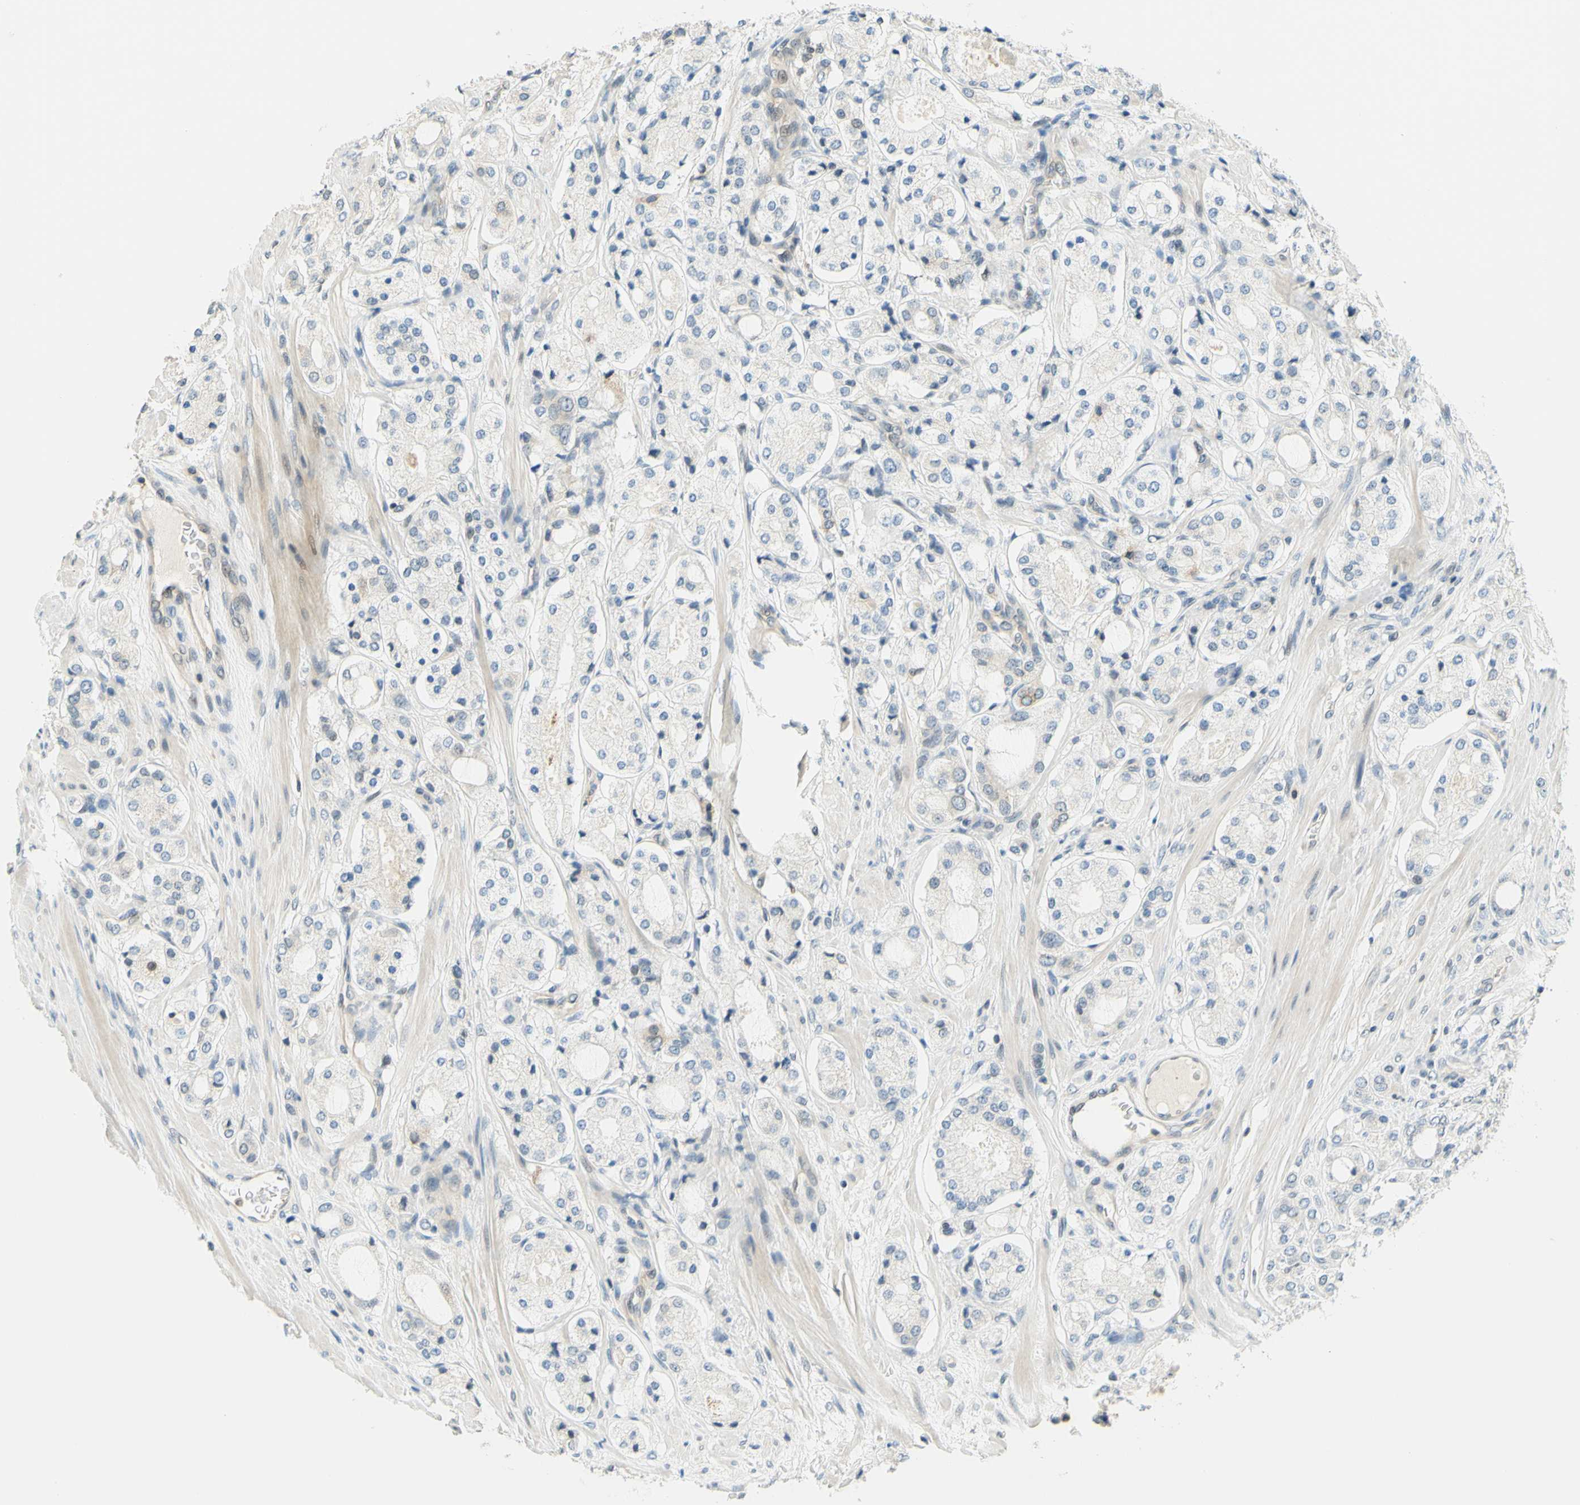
{"staining": {"intensity": "negative", "quantity": "none", "location": "none"}, "tissue": "prostate cancer", "cell_type": "Tumor cells", "image_type": "cancer", "snomed": [{"axis": "morphology", "description": "Adenocarcinoma, High grade"}, {"axis": "topography", "description": "Prostate"}], "caption": "Tumor cells are negative for brown protein staining in prostate adenocarcinoma (high-grade).", "gene": "C2CD2L", "patient": {"sex": "male", "age": 65}}